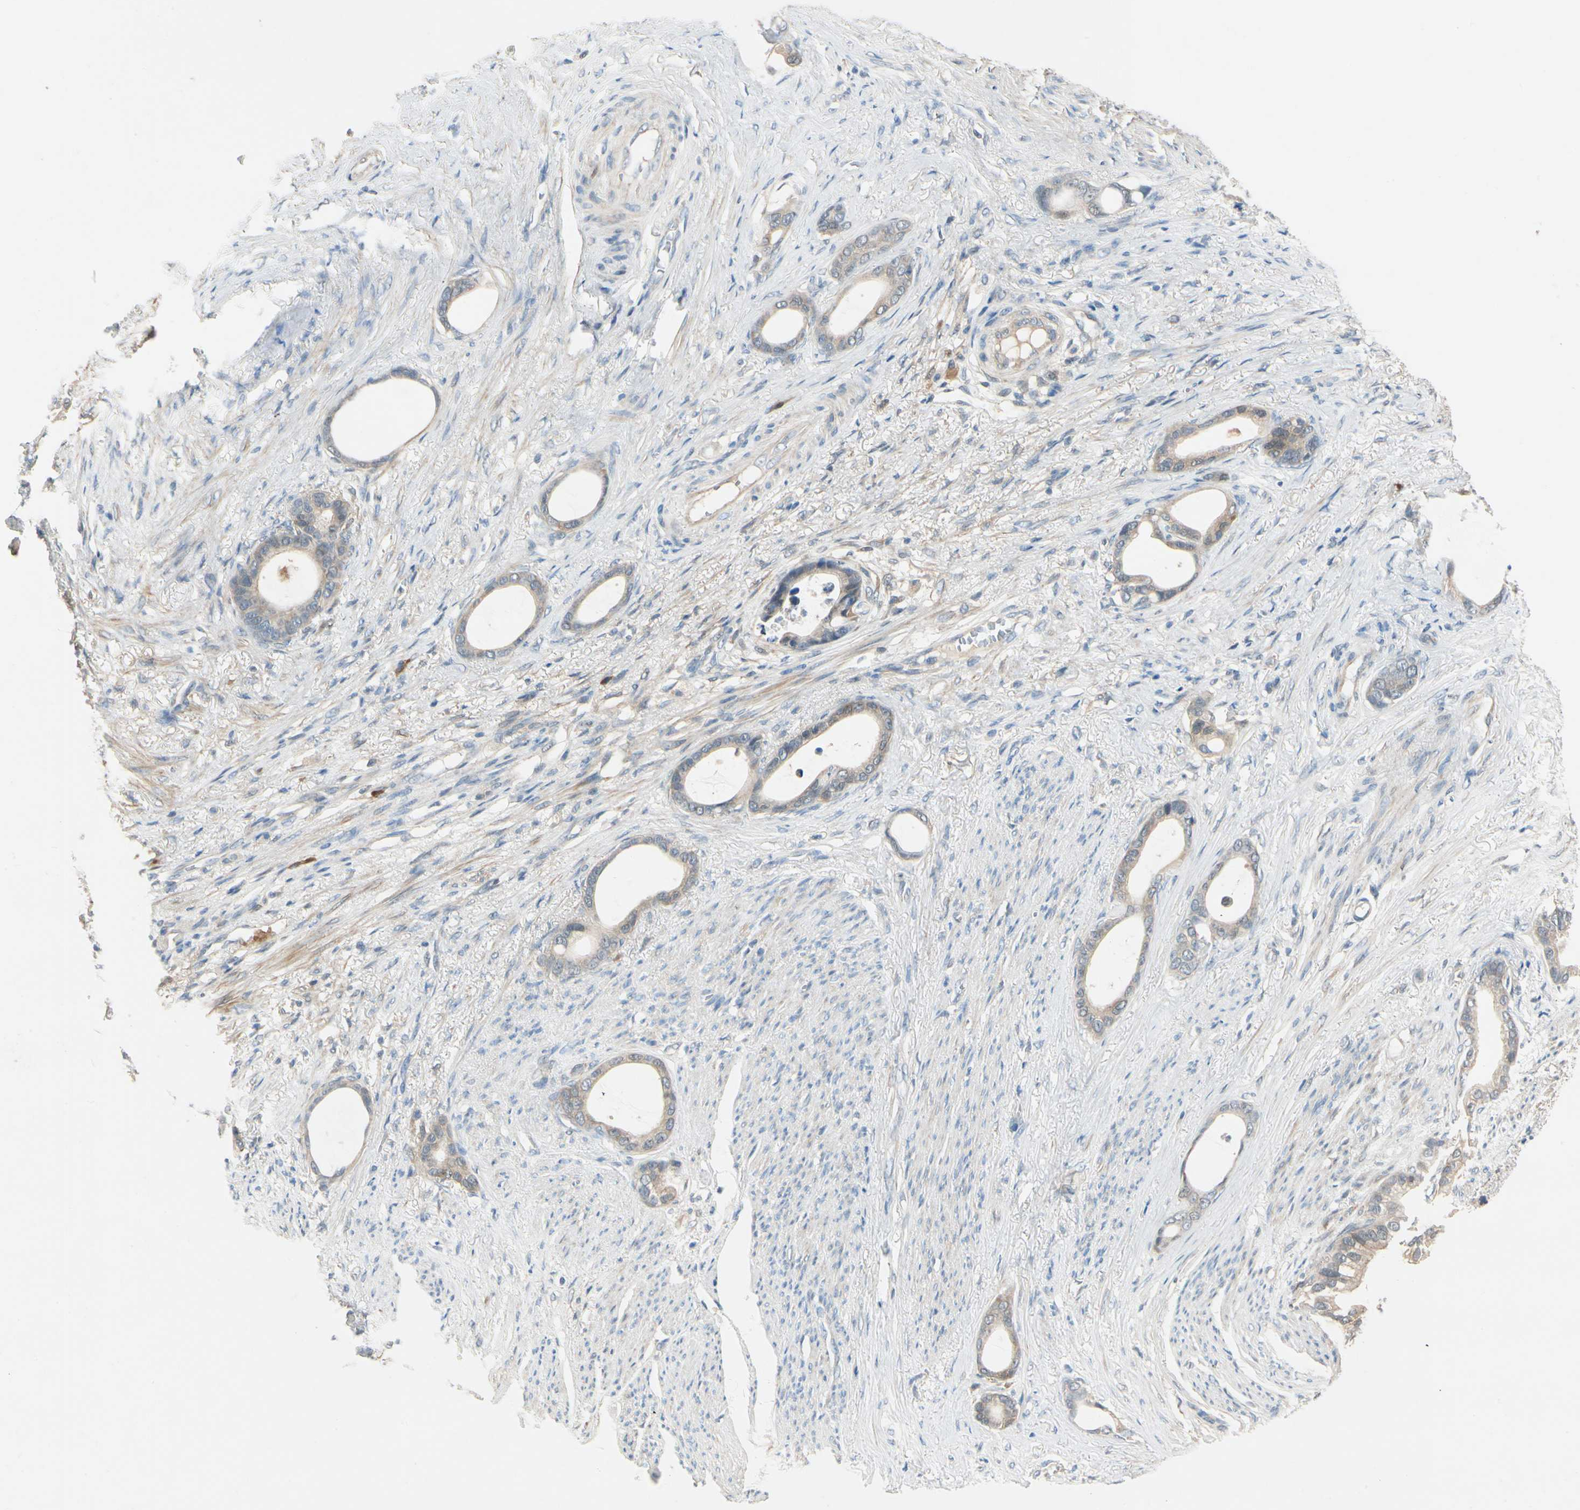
{"staining": {"intensity": "moderate", "quantity": ">75%", "location": "cytoplasmic/membranous"}, "tissue": "stomach cancer", "cell_type": "Tumor cells", "image_type": "cancer", "snomed": [{"axis": "morphology", "description": "Adenocarcinoma, NOS"}, {"axis": "topography", "description": "Stomach"}], "caption": "An image of stomach adenocarcinoma stained for a protein exhibits moderate cytoplasmic/membranous brown staining in tumor cells.", "gene": "WIPI1", "patient": {"sex": "female", "age": 75}}